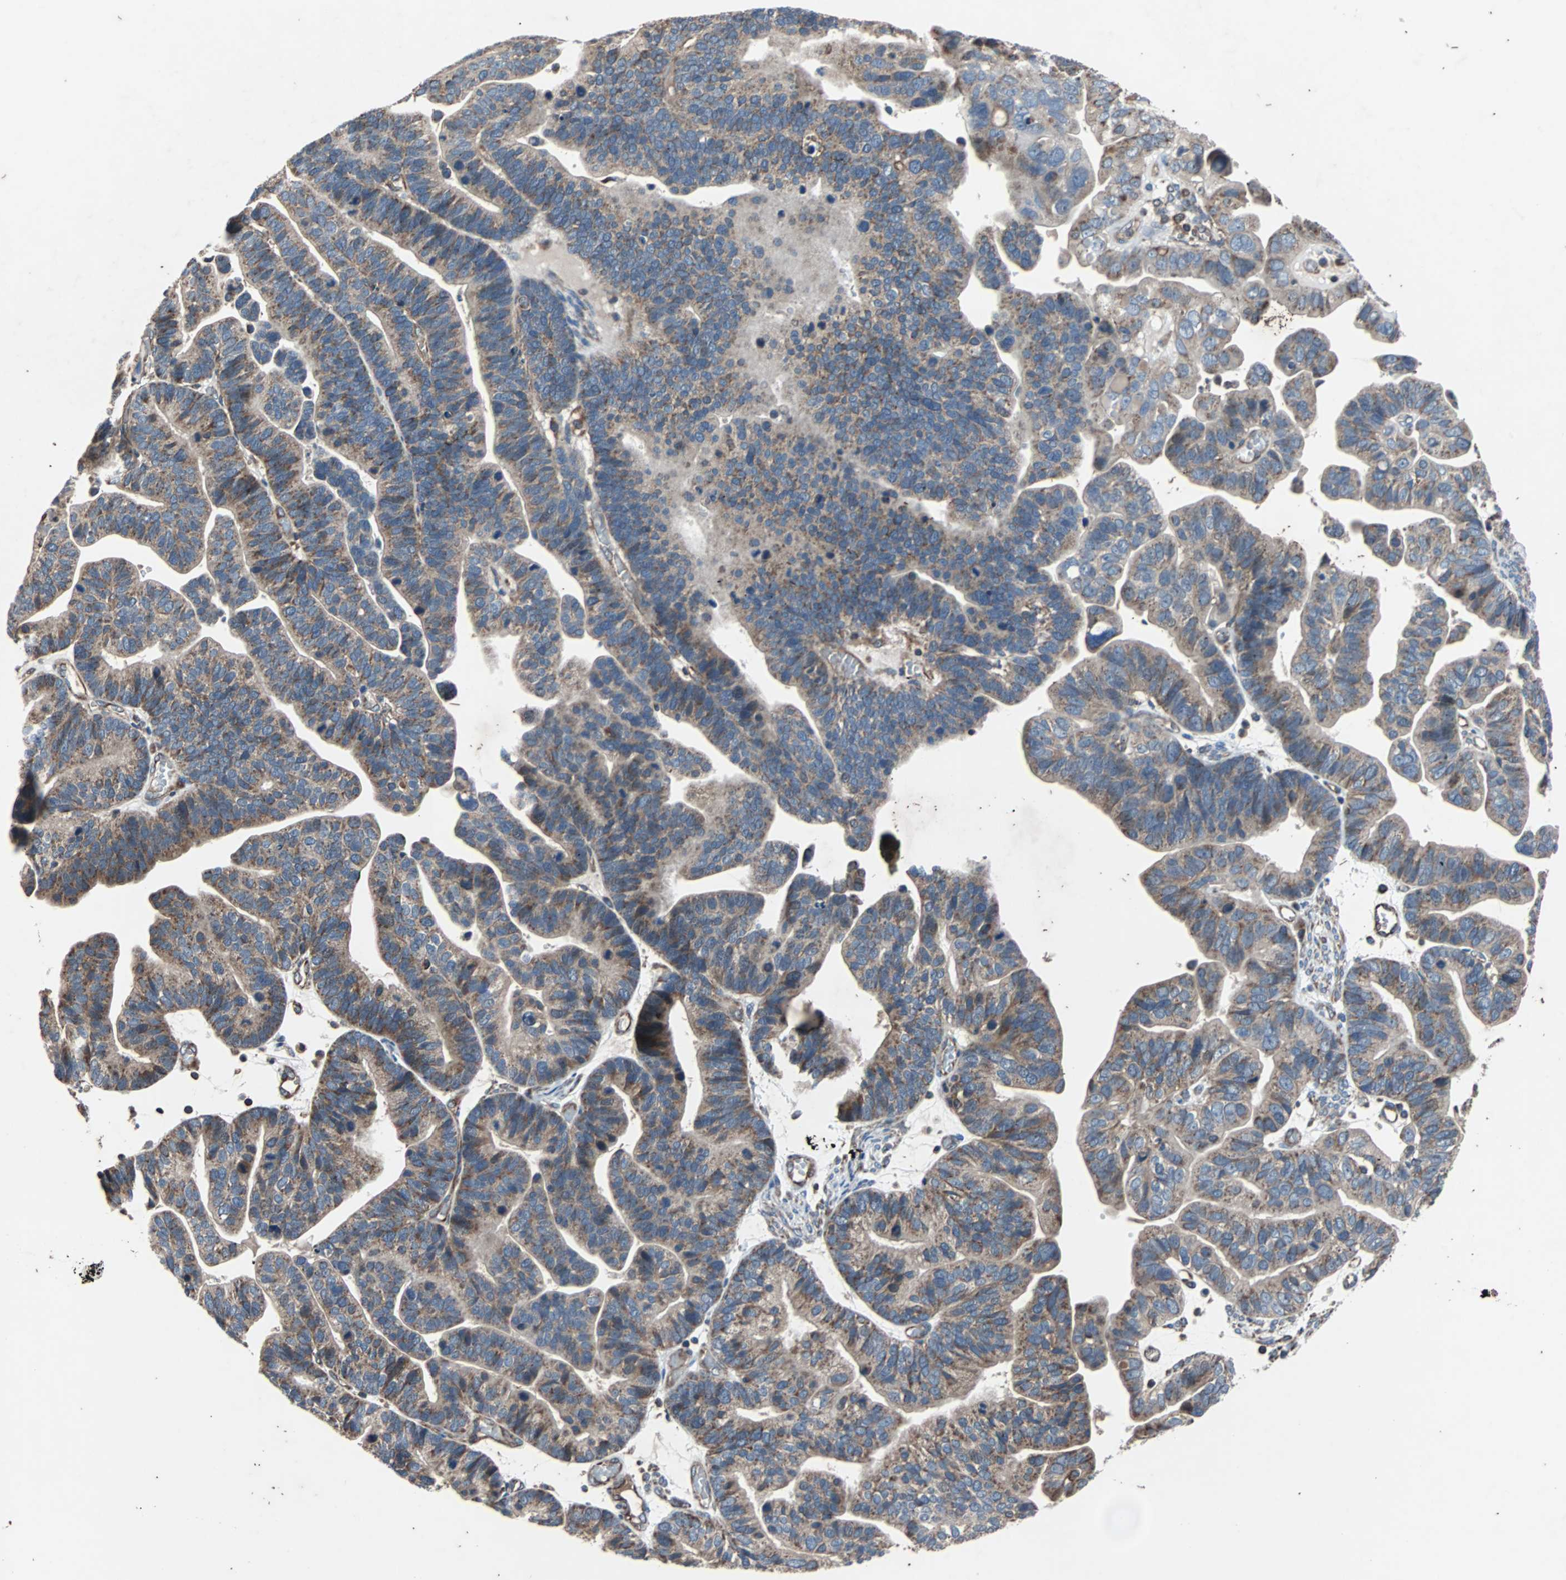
{"staining": {"intensity": "weak", "quantity": ">75%", "location": "cytoplasmic/membranous"}, "tissue": "ovarian cancer", "cell_type": "Tumor cells", "image_type": "cancer", "snomed": [{"axis": "morphology", "description": "Cystadenocarcinoma, serous, NOS"}, {"axis": "topography", "description": "Ovary"}], "caption": "Ovarian serous cystadenocarcinoma was stained to show a protein in brown. There is low levels of weak cytoplasmic/membranous staining in about >75% of tumor cells.", "gene": "ACTR3", "patient": {"sex": "female", "age": 56}}